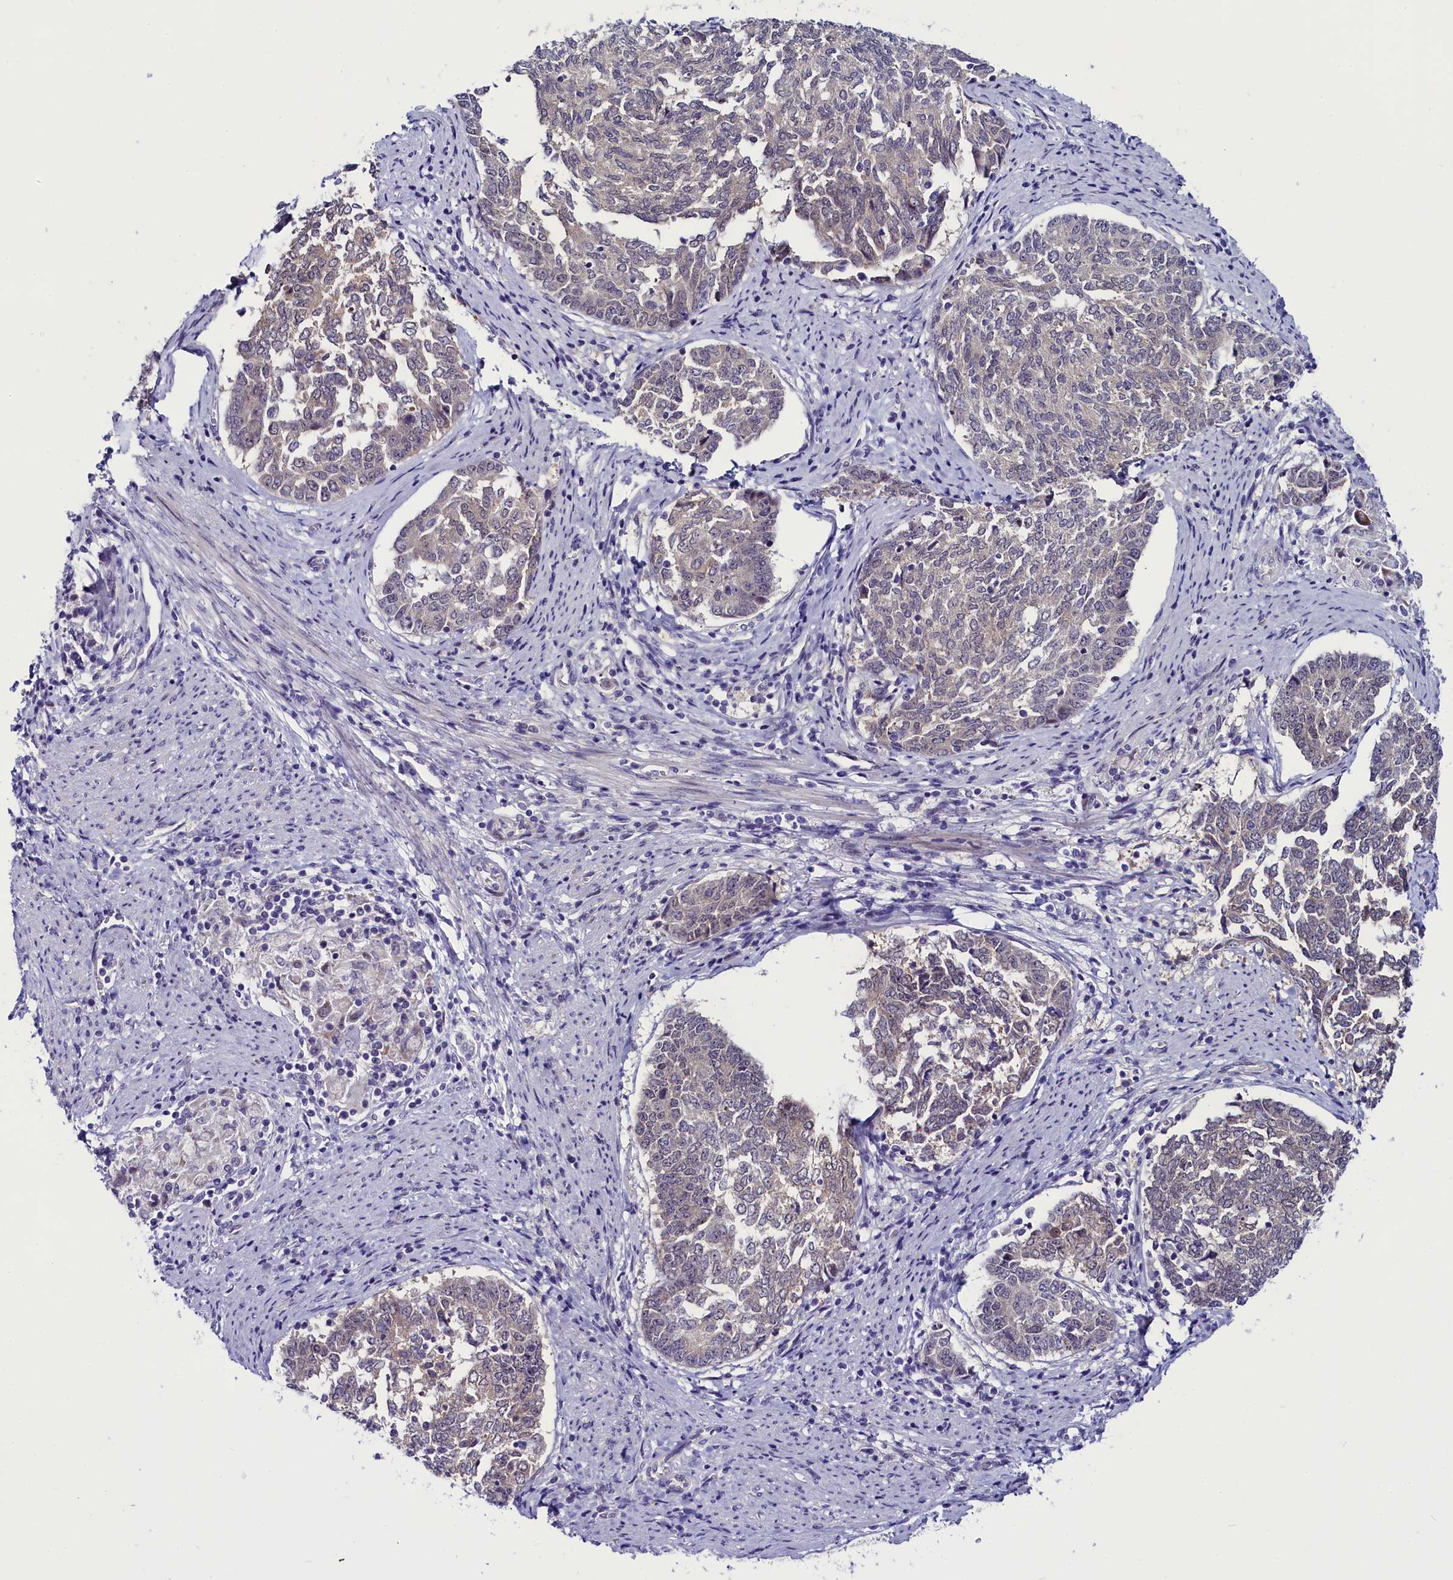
{"staining": {"intensity": "weak", "quantity": "<25%", "location": "cytoplasmic/membranous"}, "tissue": "endometrial cancer", "cell_type": "Tumor cells", "image_type": "cancer", "snomed": [{"axis": "morphology", "description": "Adenocarcinoma, NOS"}, {"axis": "topography", "description": "Endometrium"}], "caption": "An IHC micrograph of endometrial cancer is shown. There is no staining in tumor cells of endometrial cancer.", "gene": "CCDC106", "patient": {"sex": "female", "age": 80}}